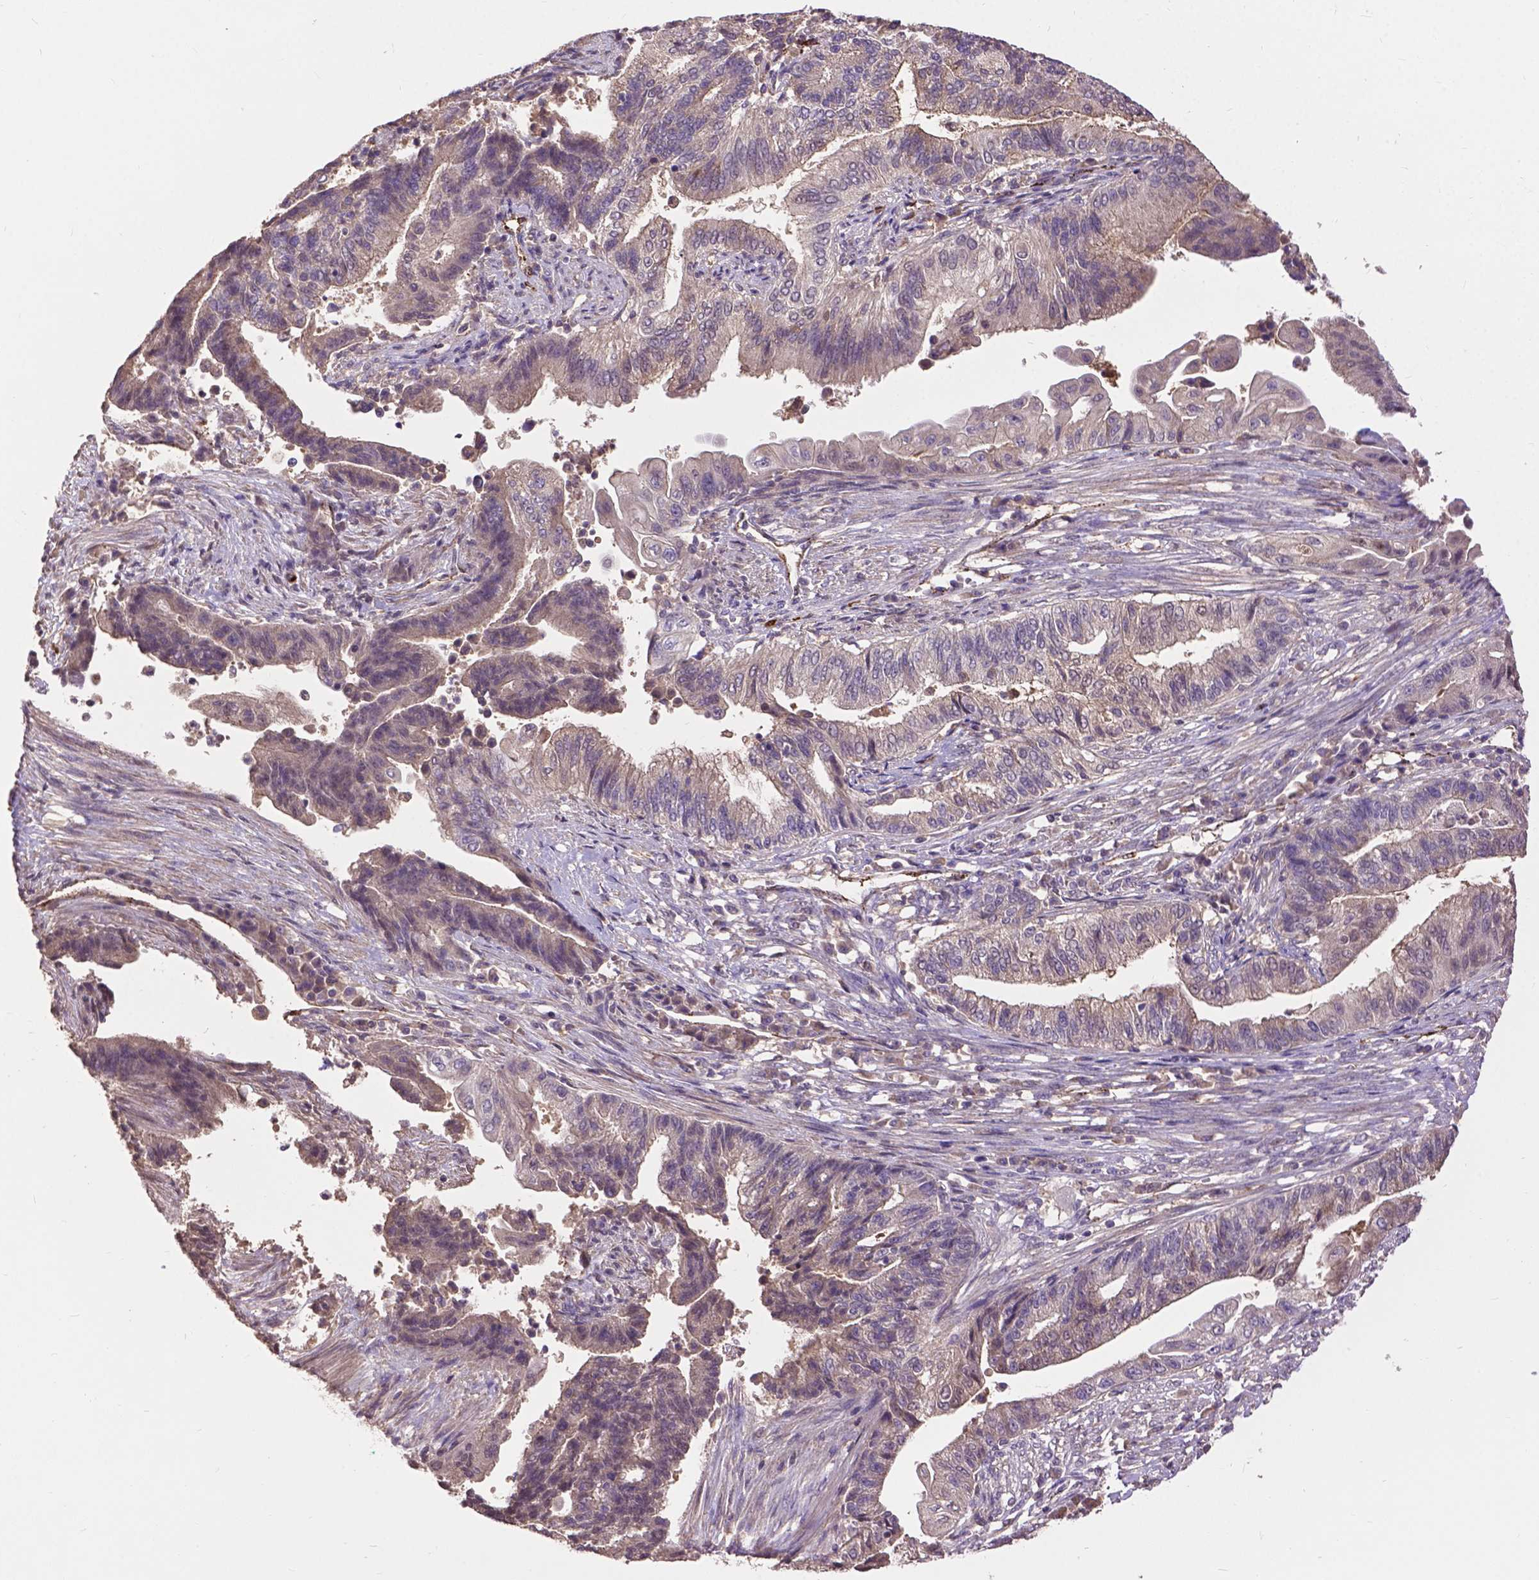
{"staining": {"intensity": "weak", "quantity": "<25%", "location": "cytoplasmic/membranous"}, "tissue": "endometrial cancer", "cell_type": "Tumor cells", "image_type": "cancer", "snomed": [{"axis": "morphology", "description": "Adenocarcinoma, NOS"}, {"axis": "topography", "description": "Uterus"}, {"axis": "topography", "description": "Endometrium"}], "caption": "There is no significant positivity in tumor cells of endometrial cancer (adenocarcinoma).", "gene": "ZNF337", "patient": {"sex": "female", "age": 54}}